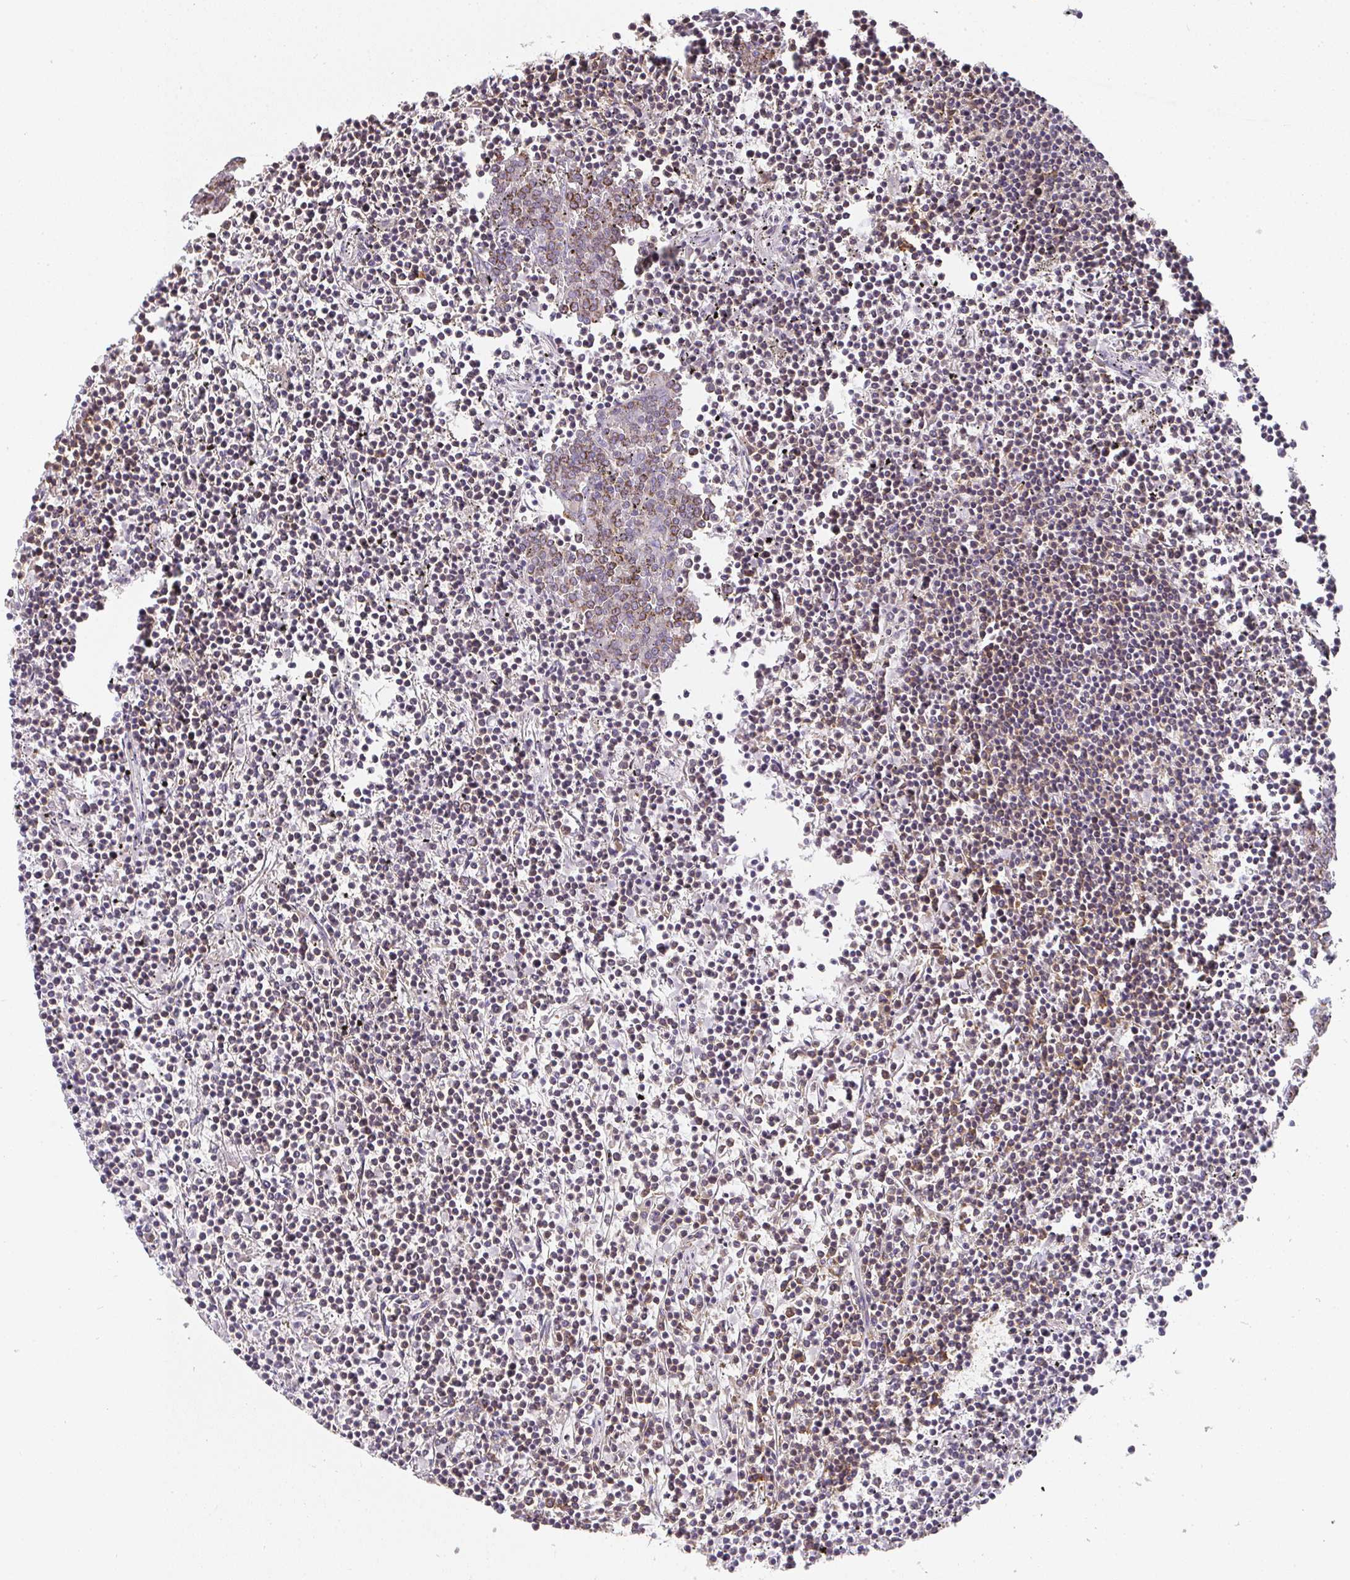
{"staining": {"intensity": "weak", "quantity": "25%-75%", "location": "cytoplasmic/membranous"}, "tissue": "lymphoma", "cell_type": "Tumor cells", "image_type": "cancer", "snomed": [{"axis": "morphology", "description": "Malignant lymphoma, non-Hodgkin's type, Low grade"}, {"axis": "topography", "description": "Spleen"}], "caption": "This is a histology image of IHC staining of lymphoma, which shows weak positivity in the cytoplasmic/membranous of tumor cells.", "gene": "SLC35B3", "patient": {"sex": "female", "age": 19}}